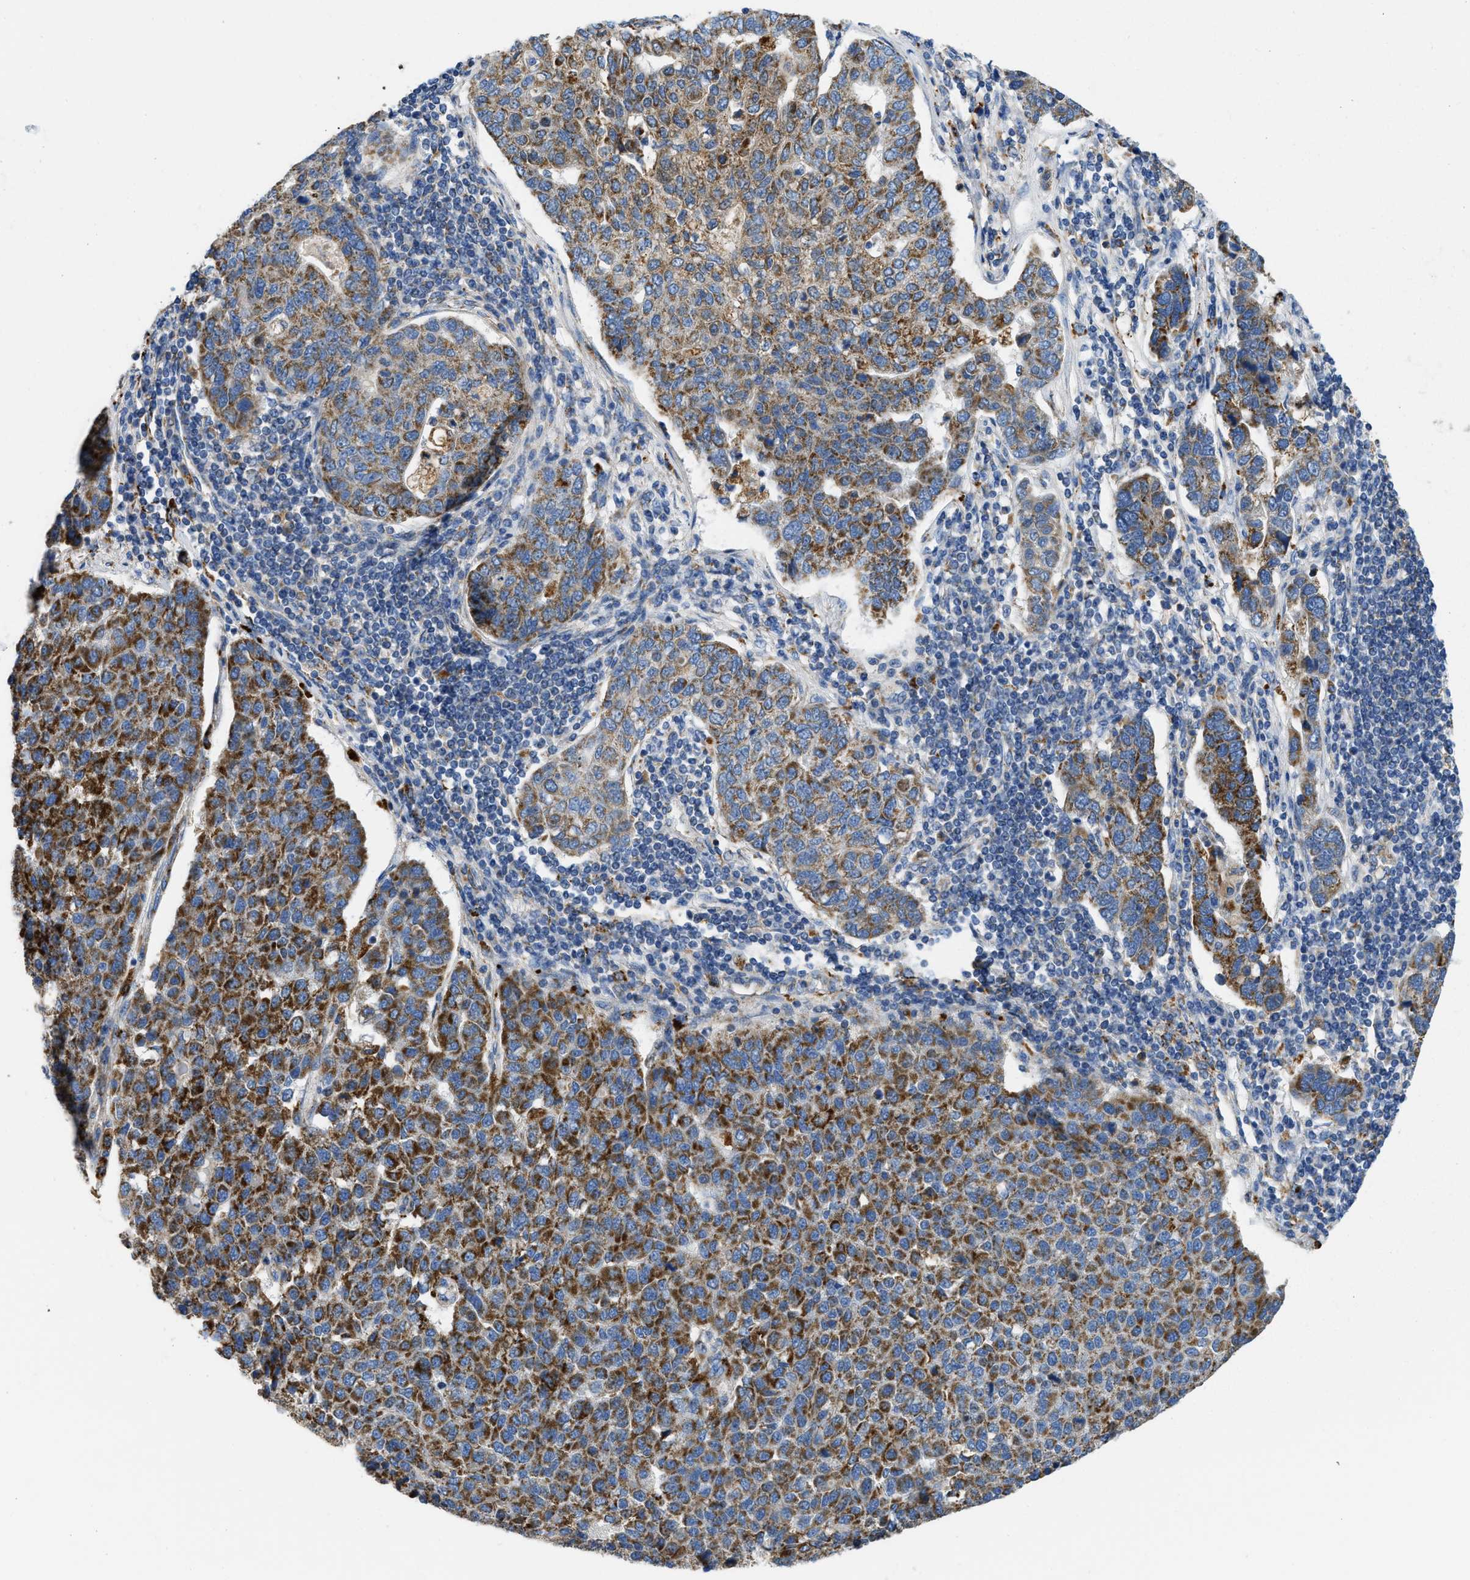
{"staining": {"intensity": "strong", "quantity": ">75%", "location": "cytoplasmic/membranous"}, "tissue": "pancreatic cancer", "cell_type": "Tumor cells", "image_type": "cancer", "snomed": [{"axis": "morphology", "description": "Adenocarcinoma, NOS"}, {"axis": "topography", "description": "Pancreas"}], "caption": "Pancreatic cancer stained for a protein shows strong cytoplasmic/membranous positivity in tumor cells.", "gene": "SLC25A13", "patient": {"sex": "female", "age": 61}}